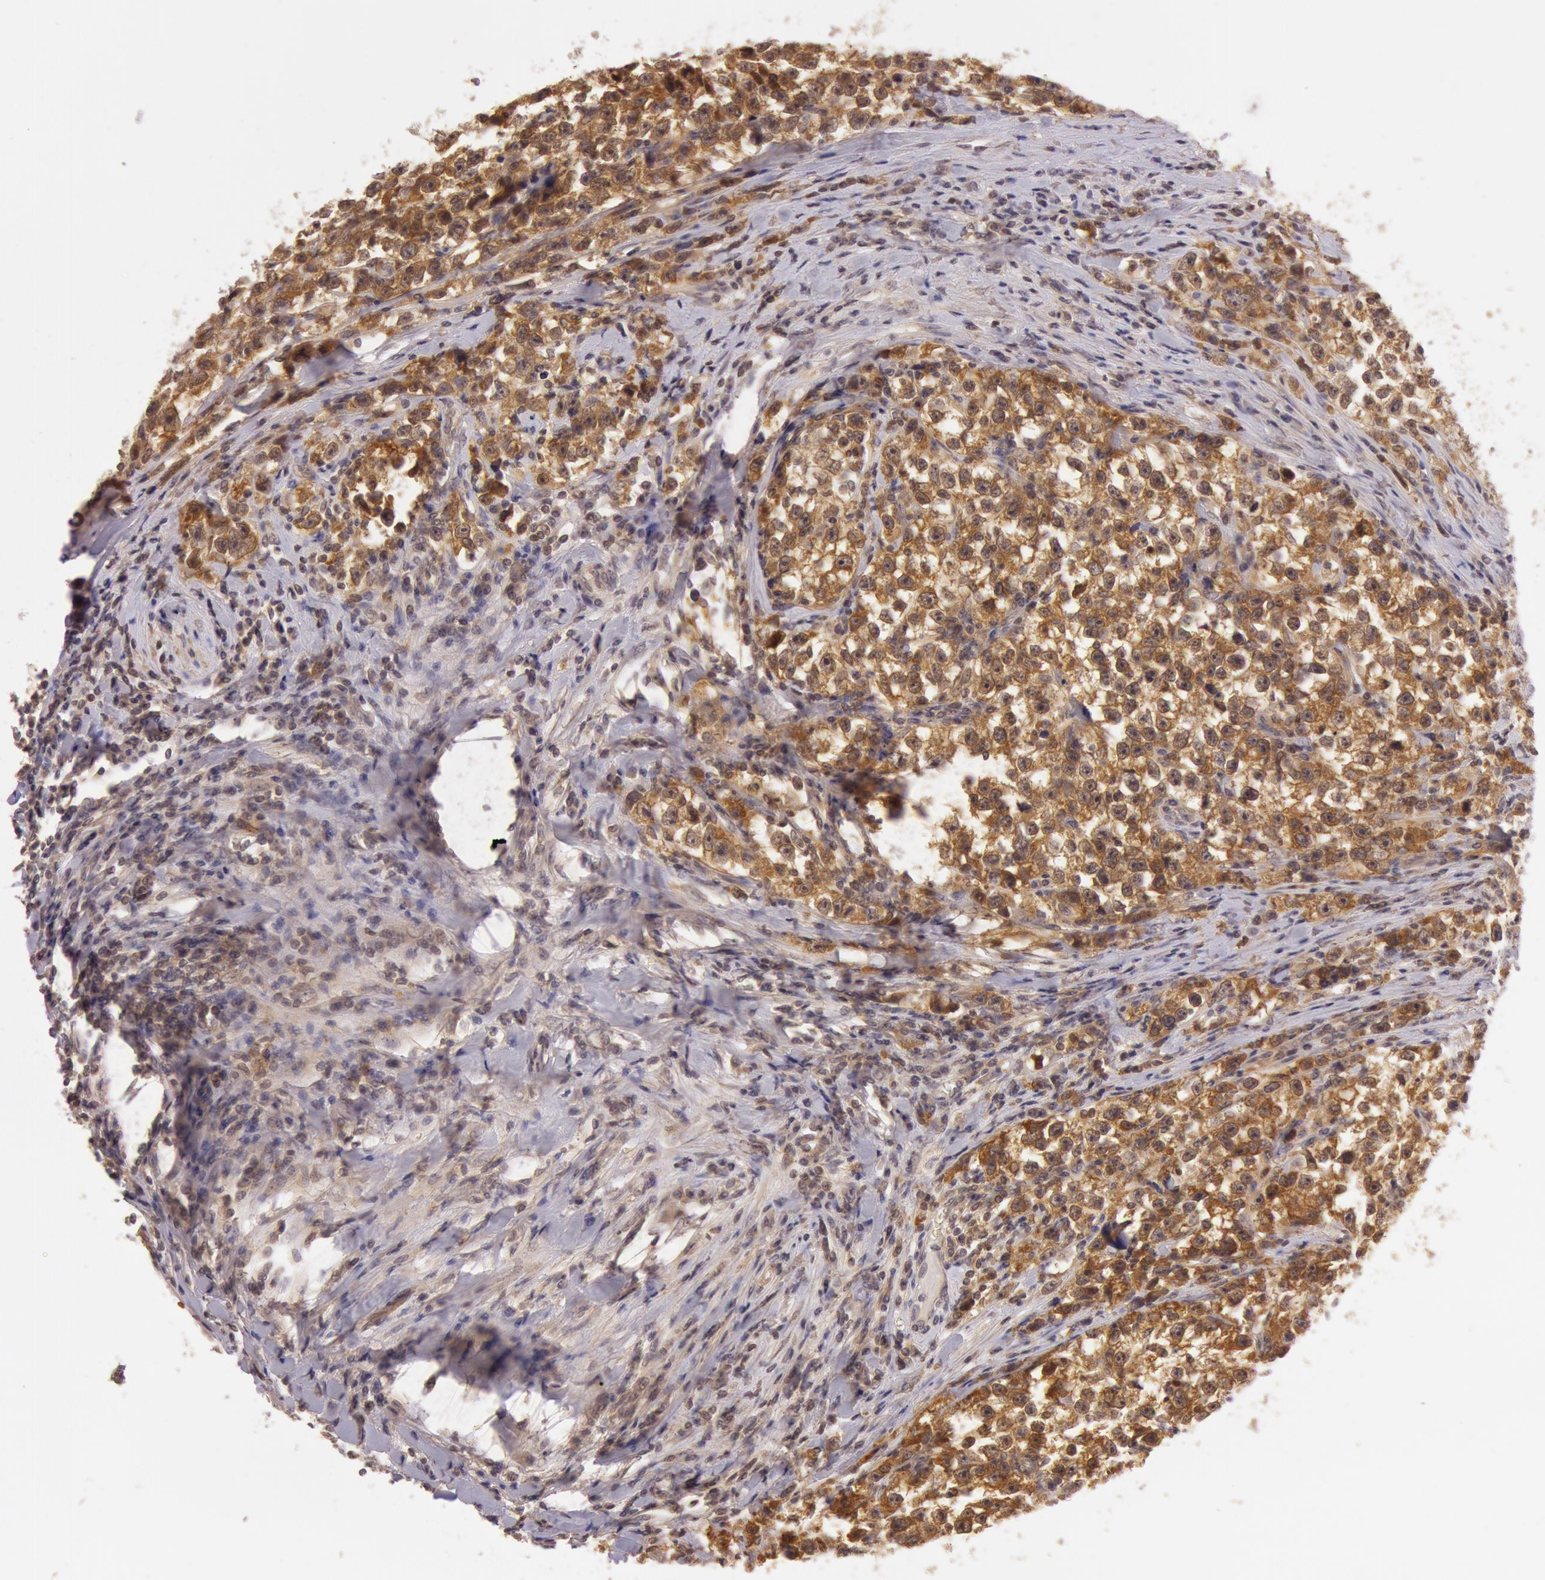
{"staining": {"intensity": "strong", "quantity": ">75%", "location": "cytoplasmic/membranous"}, "tissue": "testis cancer", "cell_type": "Tumor cells", "image_type": "cancer", "snomed": [{"axis": "morphology", "description": "Seminoma, NOS"}, {"axis": "morphology", "description": "Carcinoma, Embryonal, NOS"}, {"axis": "topography", "description": "Testis"}], "caption": "Testis cancer tissue reveals strong cytoplasmic/membranous expression in about >75% of tumor cells, visualized by immunohistochemistry. (Brightfield microscopy of DAB IHC at high magnification).", "gene": "ATG2B", "patient": {"sex": "male", "age": 30}}